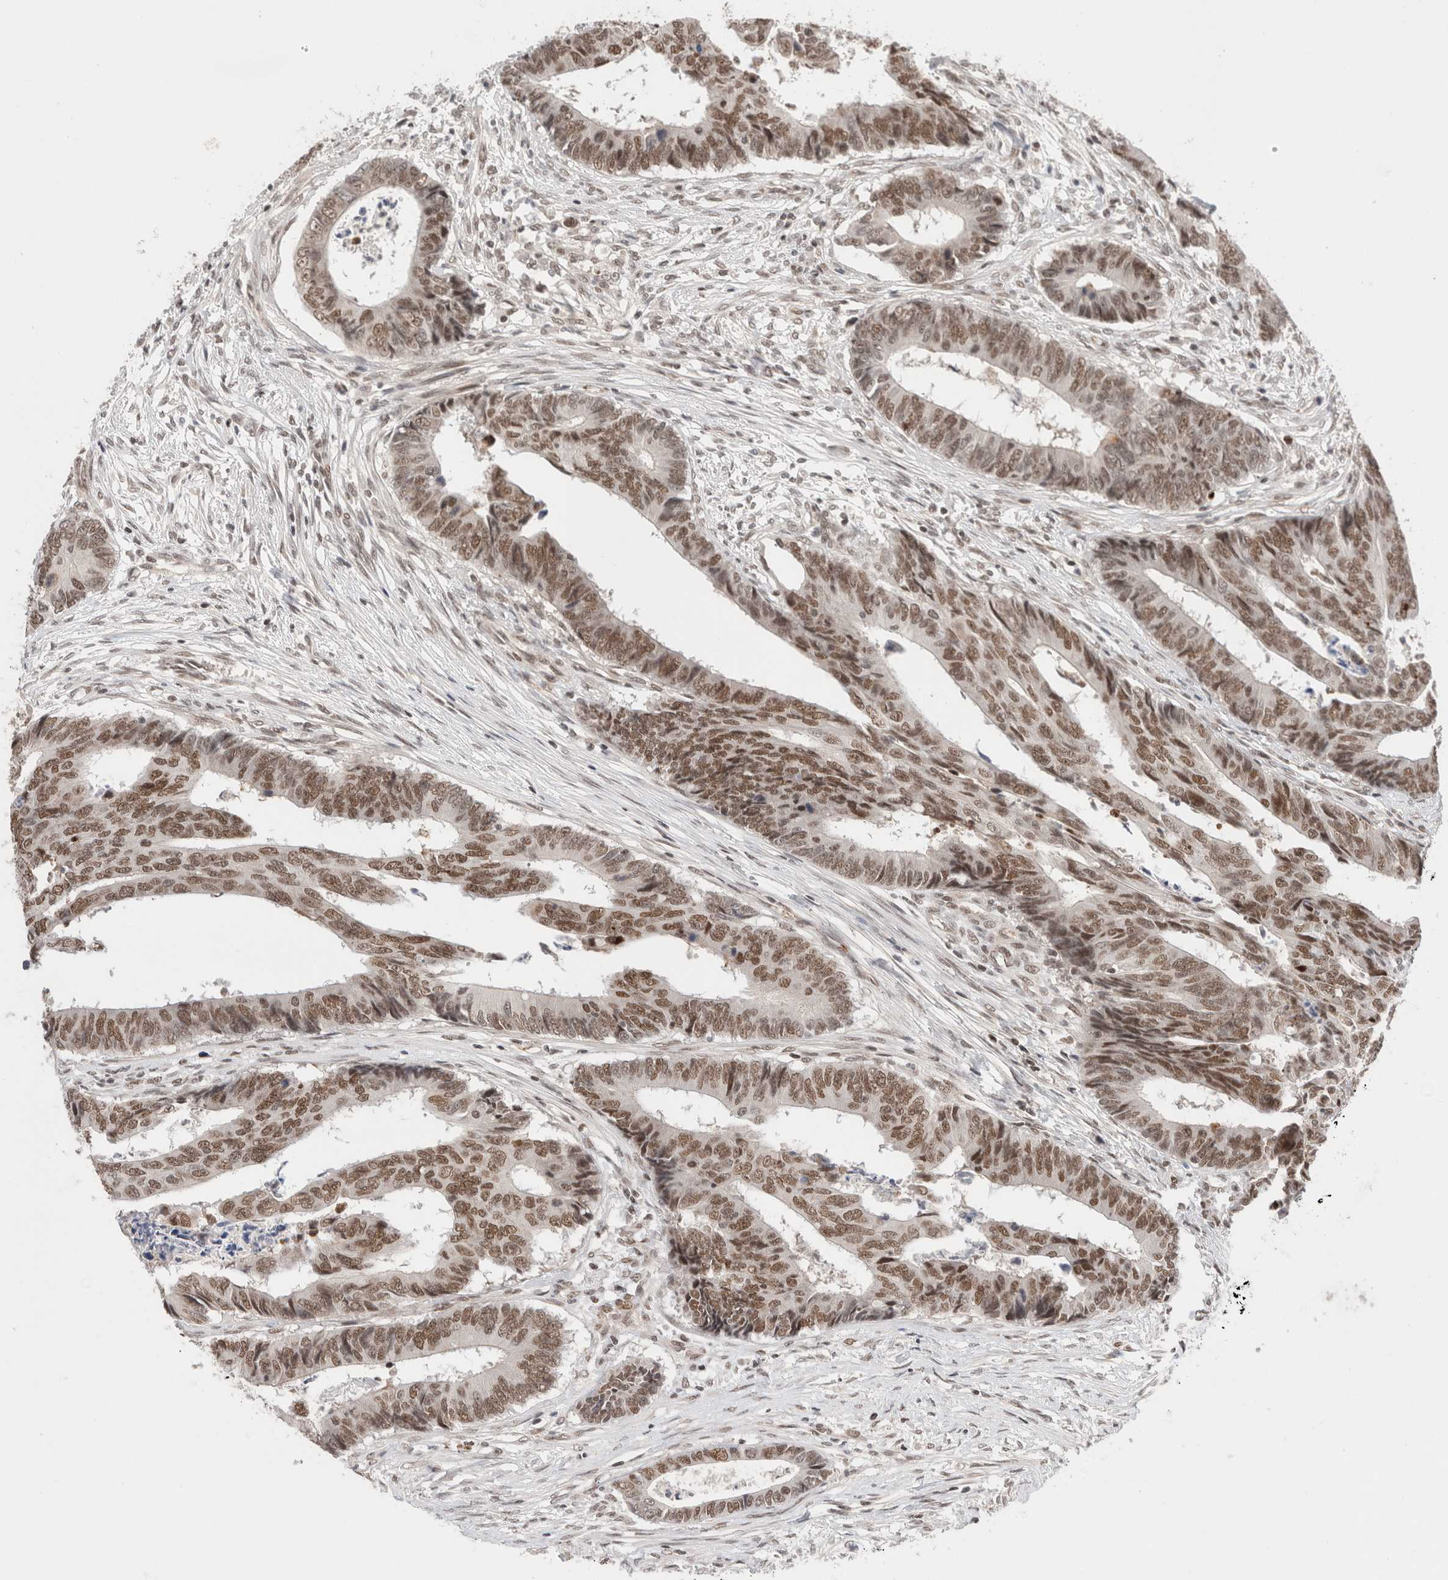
{"staining": {"intensity": "moderate", "quantity": ">75%", "location": "nuclear"}, "tissue": "colorectal cancer", "cell_type": "Tumor cells", "image_type": "cancer", "snomed": [{"axis": "morphology", "description": "Adenocarcinoma, NOS"}, {"axis": "topography", "description": "Rectum"}], "caption": "This is a histology image of immunohistochemistry staining of colorectal cancer, which shows moderate expression in the nuclear of tumor cells.", "gene": "GATAD2A", "patient": {"sex": "male", "age": 84}}